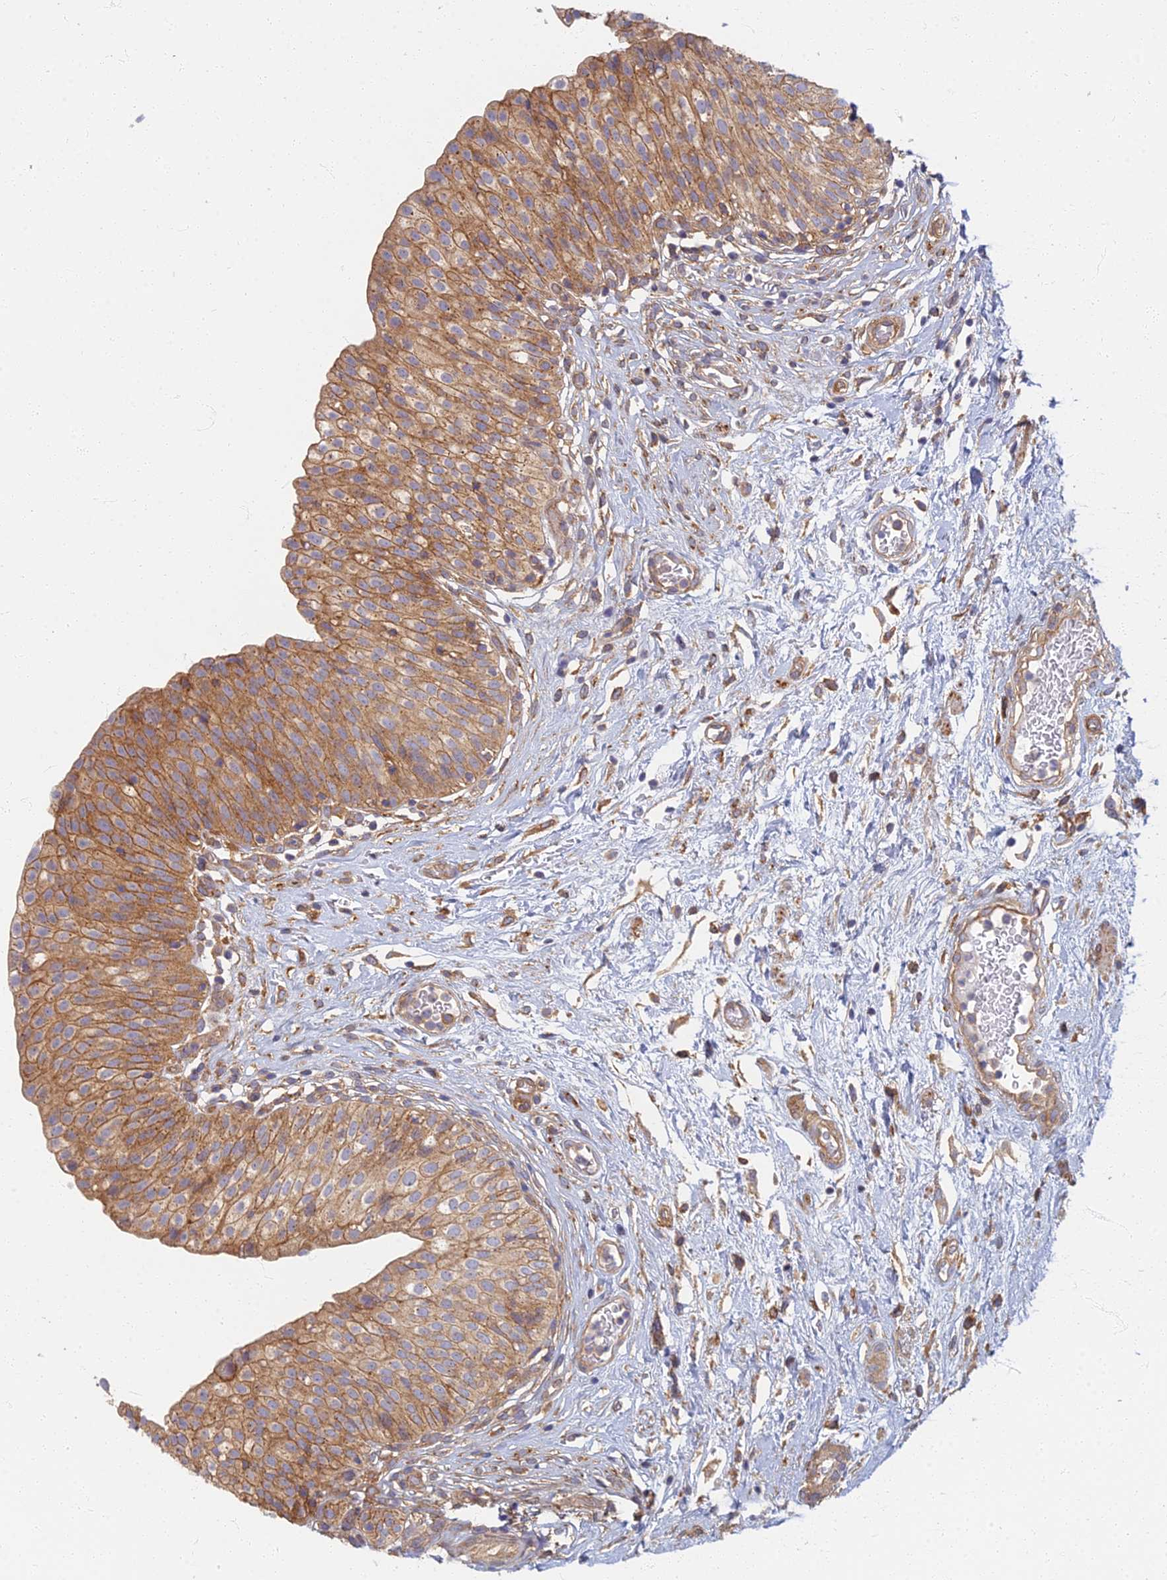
{"staining": {"intensity": "moderate", "quantity": ">75%", "location": "cytoplasmic/membranous"}, "tissue": "urinary bladder", "cell_type": "Urothelial cells", "image_type": "normal", "snomed": [{"axis": "morphology", "description": "Normal tissue, NOS"}, {"axis": "topography", "description": "Urinary bladder"}], "caption": "Immunohistochemistry (IHC) of normal human urinary bladder demonstrates medium levels of moderate cytoplasmic/membranous expression in approximately >75% of urothelial cells.", "gene": "RBSN", "patient": {"sex": "male", "age": 55}}